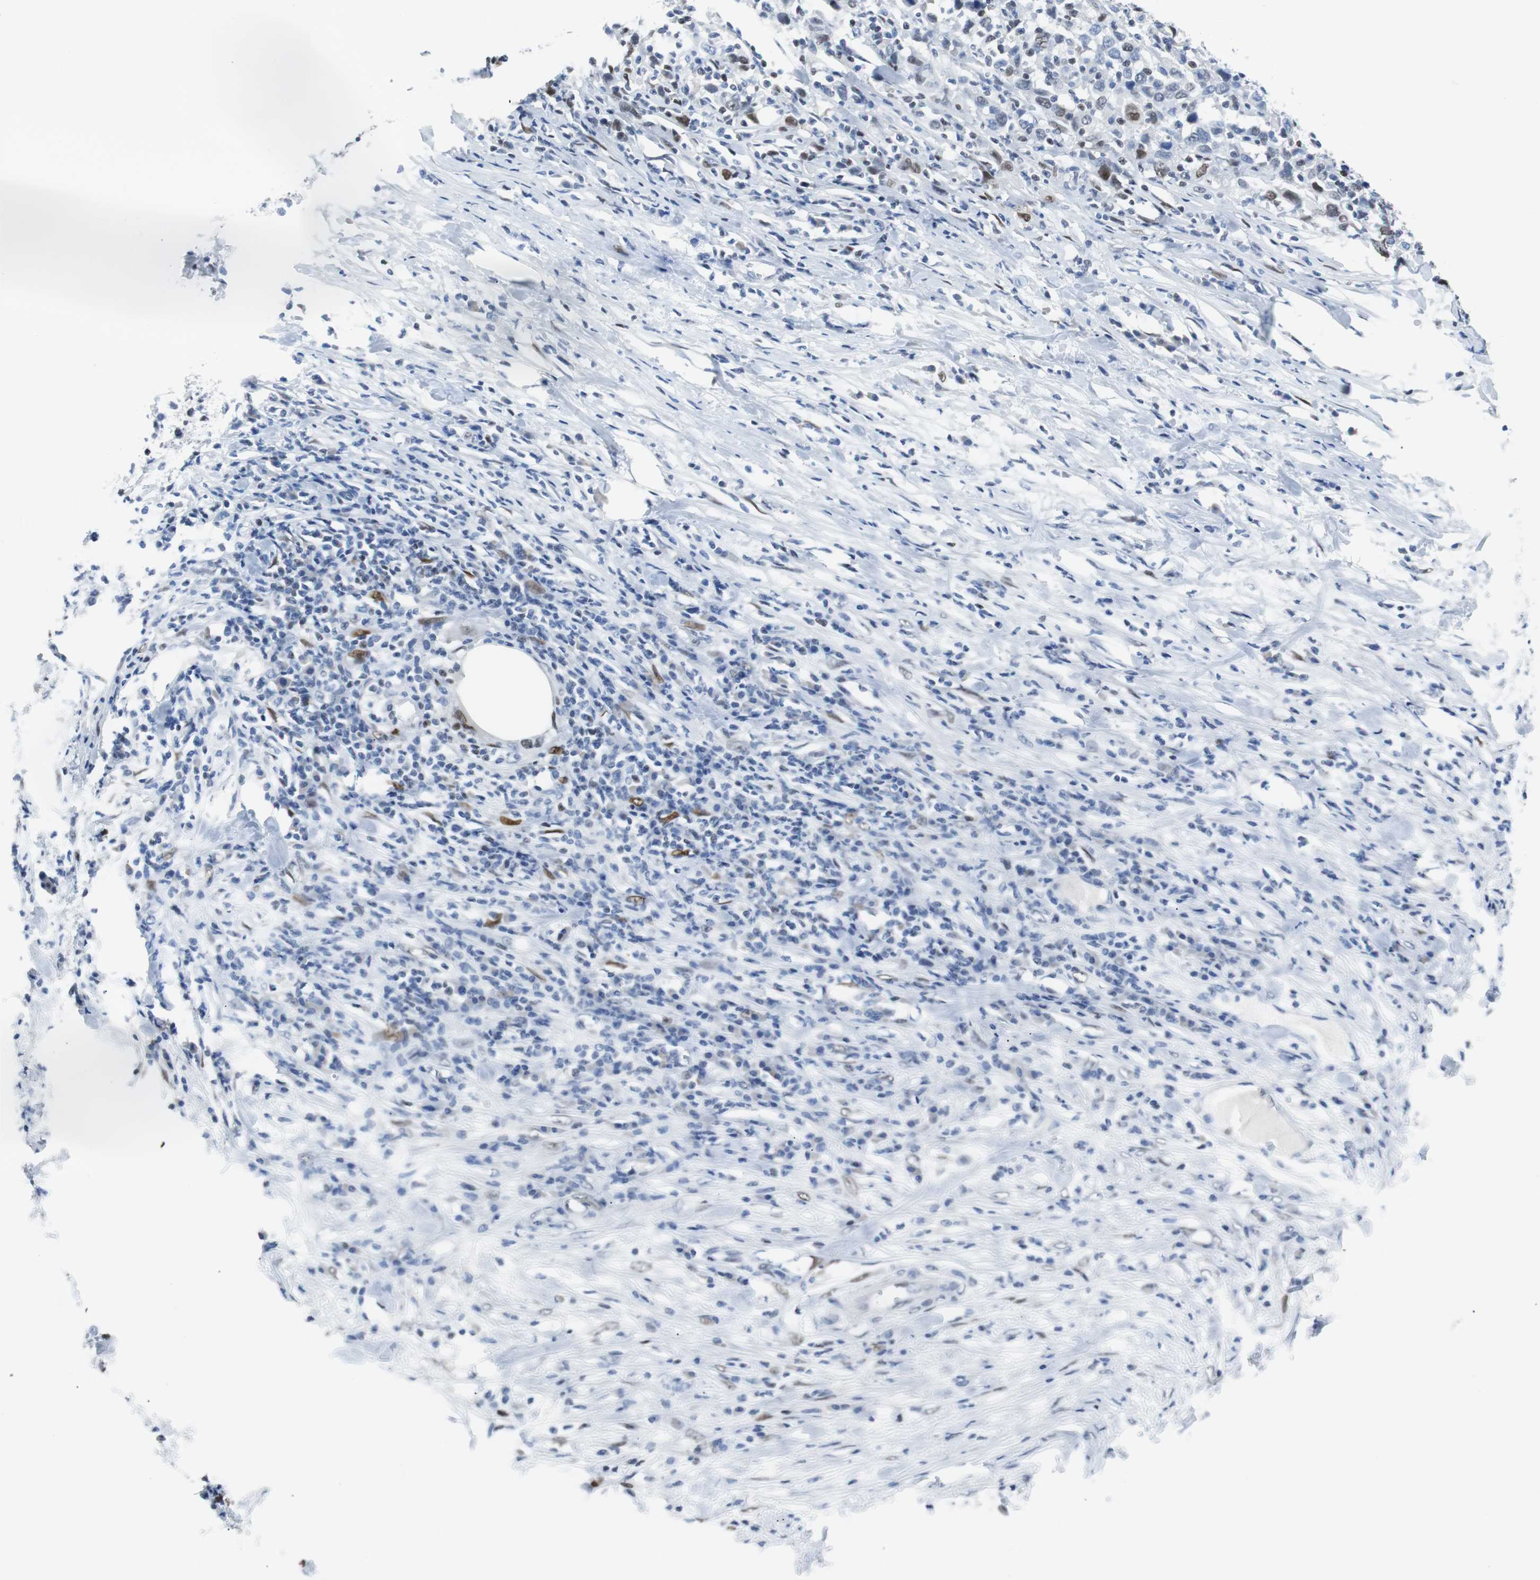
{"staining": {"intensity": "moderate", "quantity": "25%-75%", "location": "nuclear"}, "tissue": "urothelial cancer", "cell_type": "Tumor cells", "image_type": "cancer", "snomed": [{"axis": "morphology", "description": "Urothelial carcinoma, High grade"}, {"axis": "topography", "description": "Urinary bladder"}], "caption": "Urothelial cancer stained with immunohistochemistry demonstrates moderate nuclear expression in approximately 25%-75% of tumor cells.", "gene": "JUN", "patient": {"sex": "male", "age": 61}}